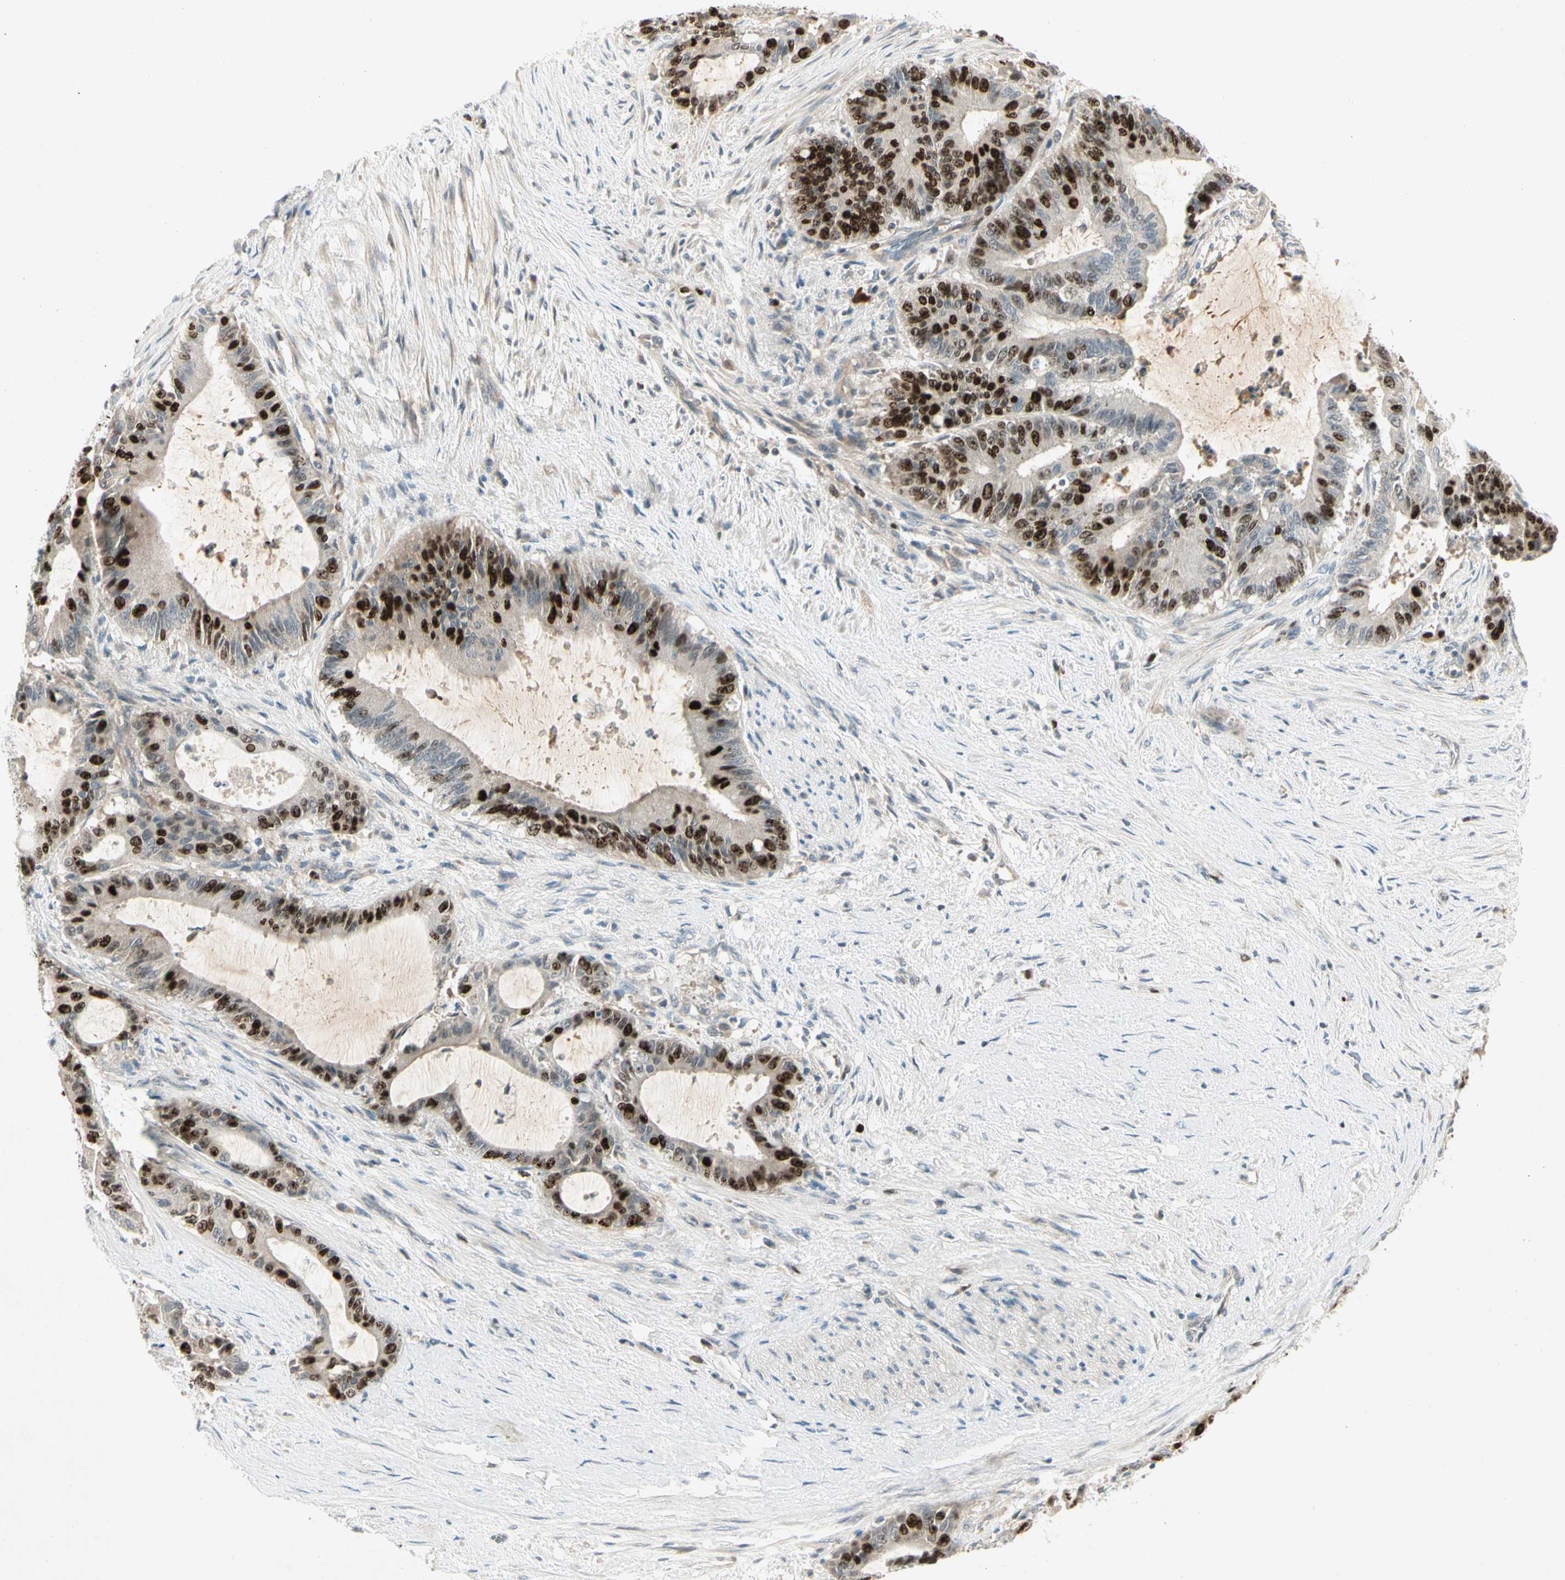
{"staining": {"intensity": "strong", "quantity": "25%-75%", "location": "nuclear"}, "tissue": "liver cancer", "cell_type": "Tumor cells", "image_type": "cancer", "snomed": [{"axis": "morphology", "description": "Cholangiocarcinoma"}, {"axis": "topography", "description": "Liver"}], "caption": "Immunohistochemistry (IHC) (DAB (3,3'-diaminobenzidine)) staining of cholangiocarcinoma (liver) reveals strong nuclear protein expression in about 25%-75% of tumor cells. The staining is performed using DAB brown chromogen to label protein expression. The nuclei are counter-stained blue using hematoxylin.", "gene": "PITX1", "patient": {"sex": "female", "age": 73}}